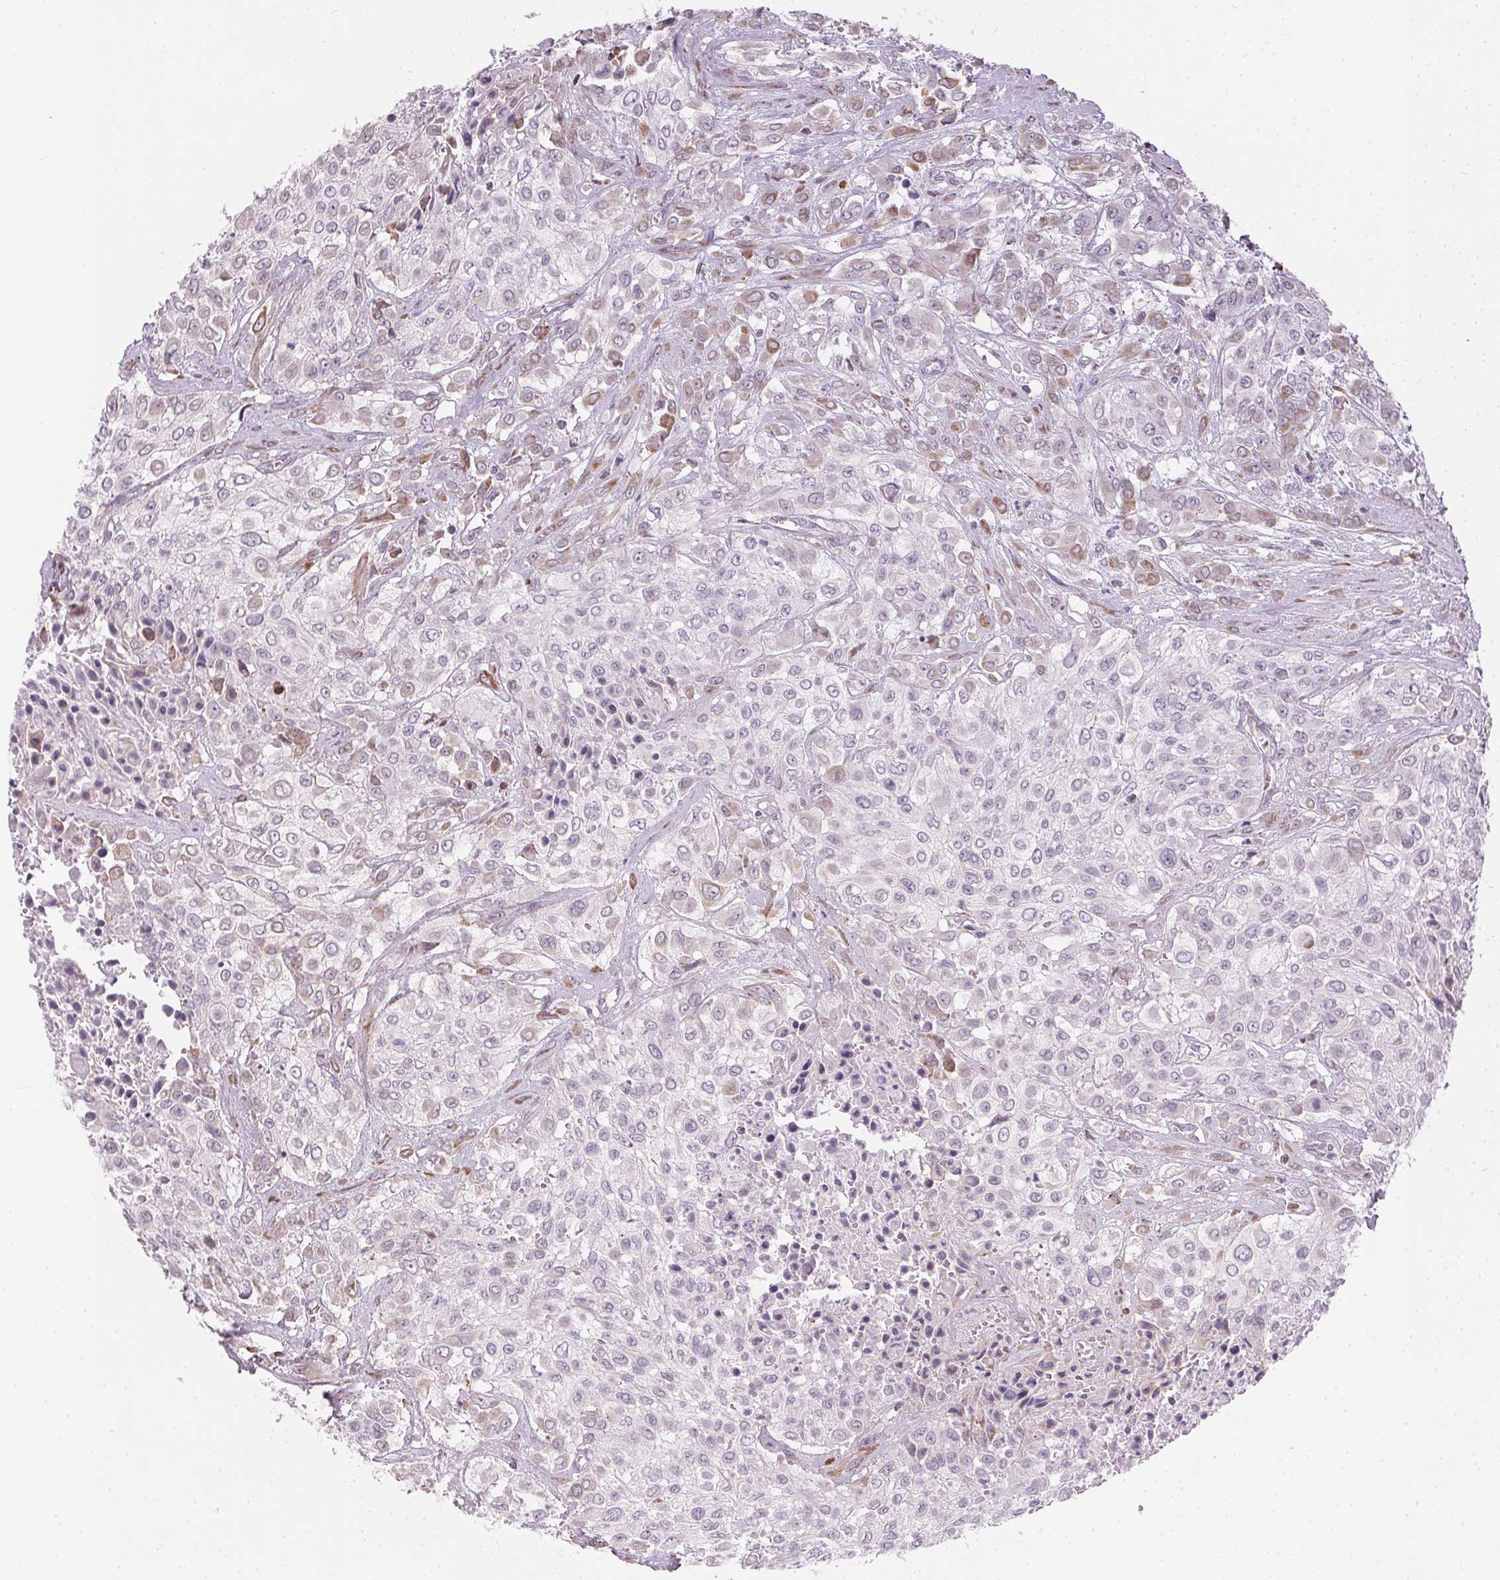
{"staining": {"intensity": "negative", "quantity": "none", "location": "none"}, "tissue": "urothelial cancer", "cell_type": "Tumor cells", "image_type": "cancer", "snomed": [{"axis": "morphology", "description": "Urothelial carcinoma, High grade"}, {"axis": "topography", "description": "Urinary bladder"}], "caption": "A histopathology image of high-grade urothelial carcinoma stained for a protein exhibits no brown staining in tumor cells. The staining is performed using DAB (3,3'-diaminobenzidine) brown chromogen with nuclei counter-stained in using hematoxylin.", "gene": "CCDC96", "patient": {"sex": "male", "age": 57}}